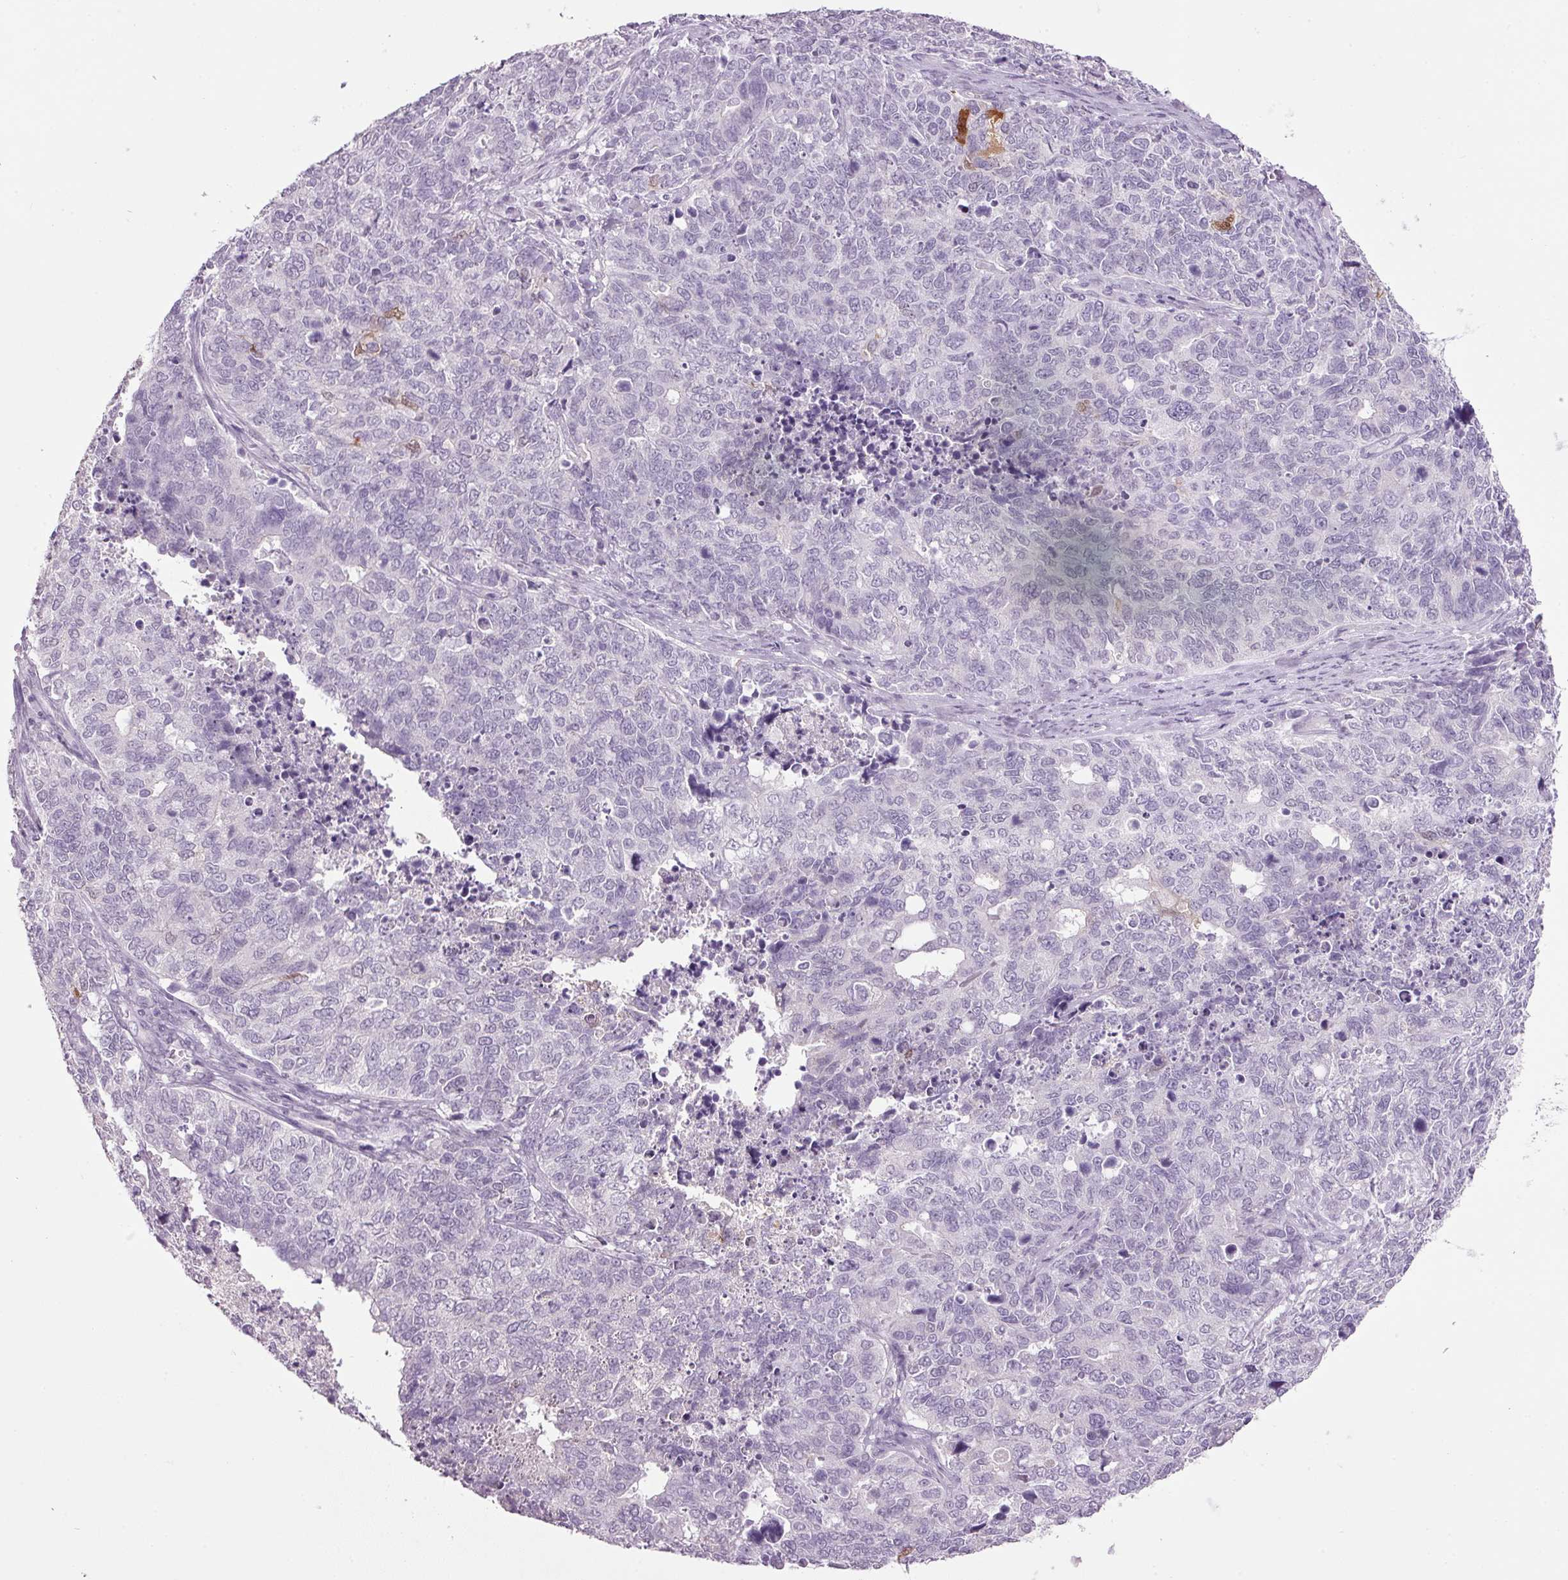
{"staining": {"intensity": "negative", "quantity": "none", "location": "none"}, "tissue": "cervical cancer", "cell_type": "Tumor cells", "image_type": "cancer", "snomed": [{"axis": "morphology", "description": "Adenocarcinoma, NOS"}, {"axis": "topography", "description": "Cervix"}], "caption": "Immunohistochemistry (IHC) photomicrograph of neoplastic tissue: cervical adenocarcinoma stained with DAB (3,3'-diaminobenzidine) demonstrates no significant protein staining in tumor cells.", "gene": "PPP1R1A", "patient": {"sex": "female", "age": 63}}